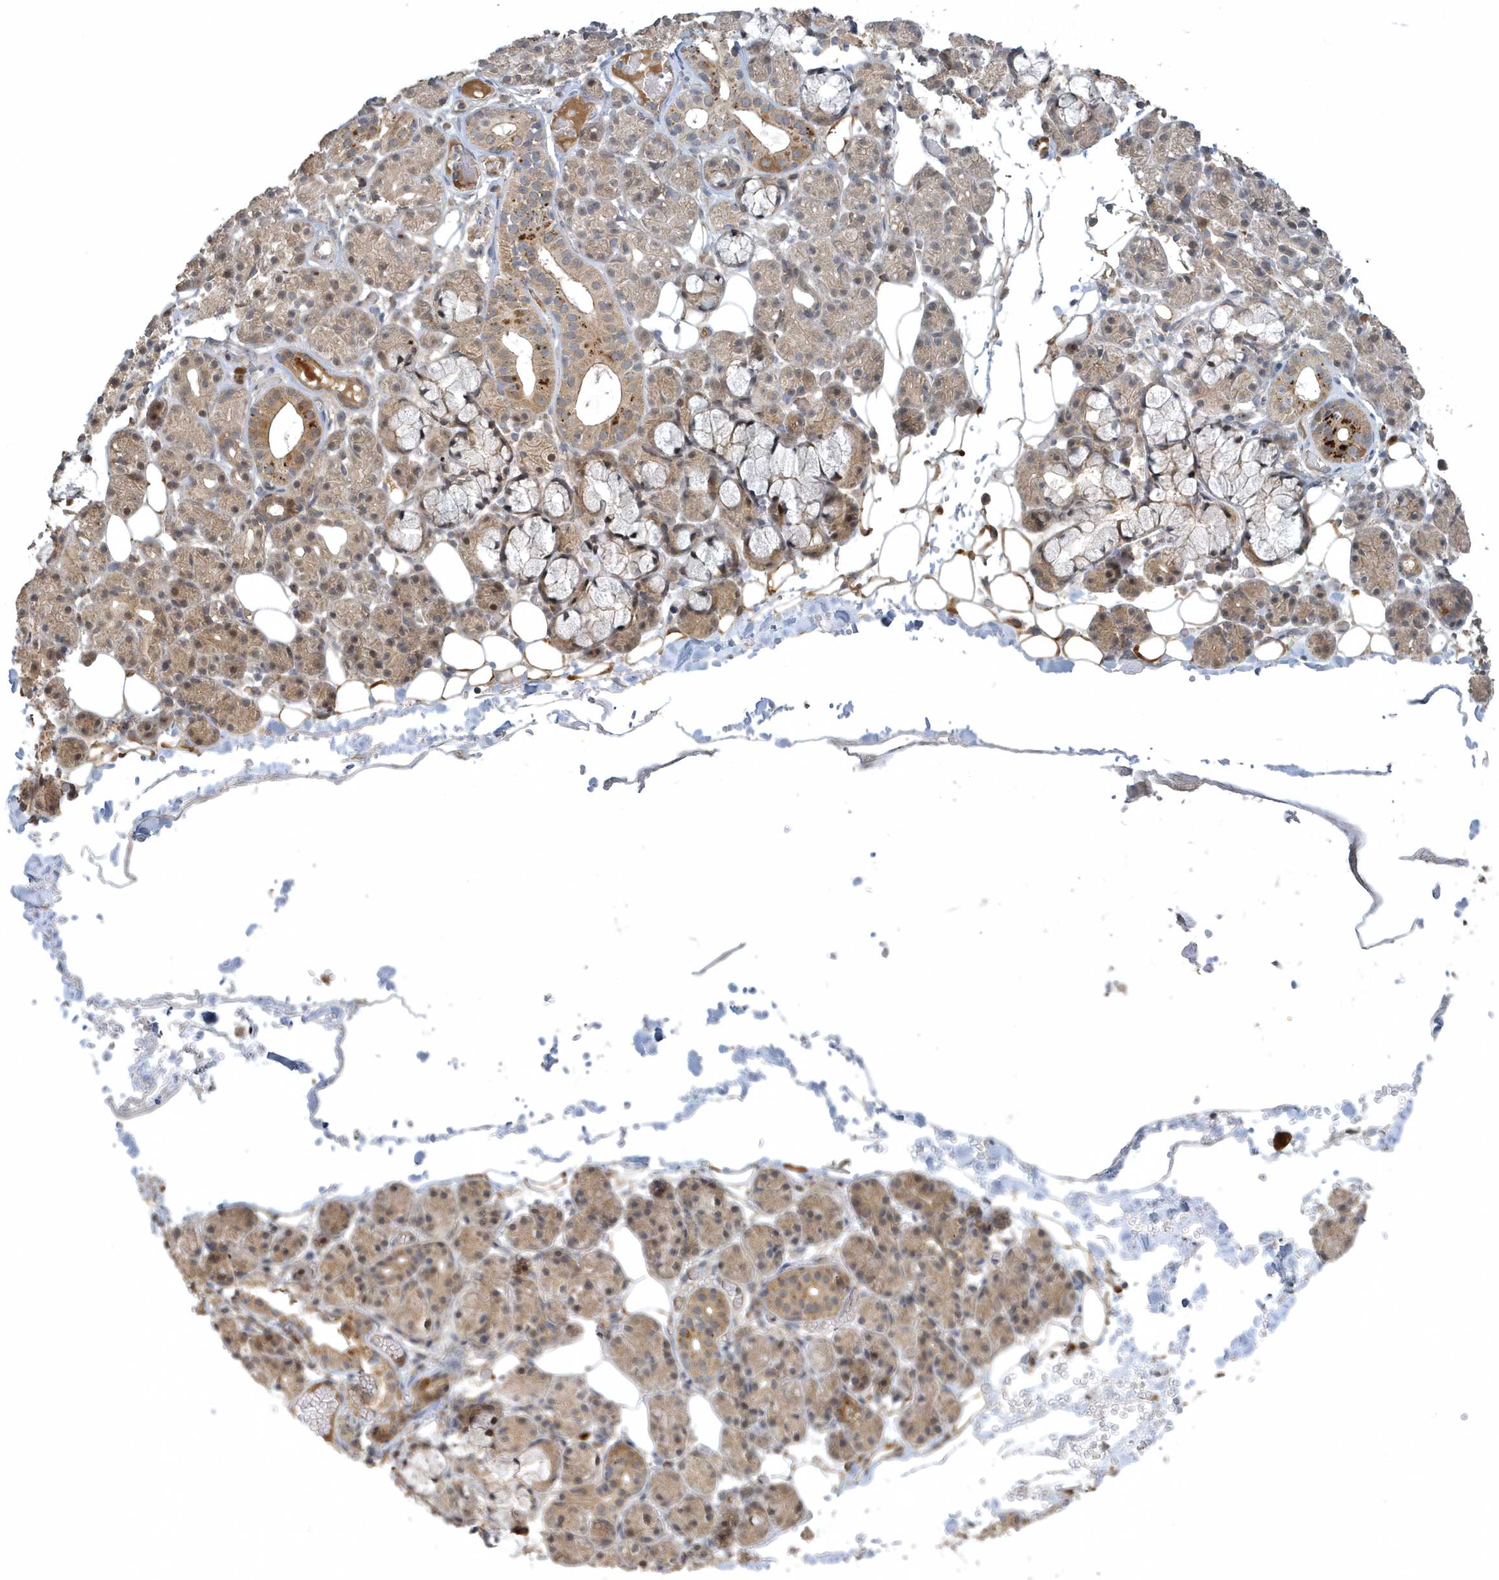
{"staining": {"intensity": "moderate", "quantity": "25%-75%", "location": "cytoplasmic/membranous"}, "tissue": "salivary gland", "cell_type": "Glandular cells", "image_type": "normal", "snomed": [{"axis": "morphology", "description": "Normal tissue, NOS"}, {"axis": "topography", "description": "Salivary gland"}], "caption": "Salivary gland stained with a brown dye displays moderate cytoplasmic/membranous positive staining in approximately 25%-75% of glandular cells.", "gene": "TRAIP", "patient": {"sex": "male", "age": 63}}